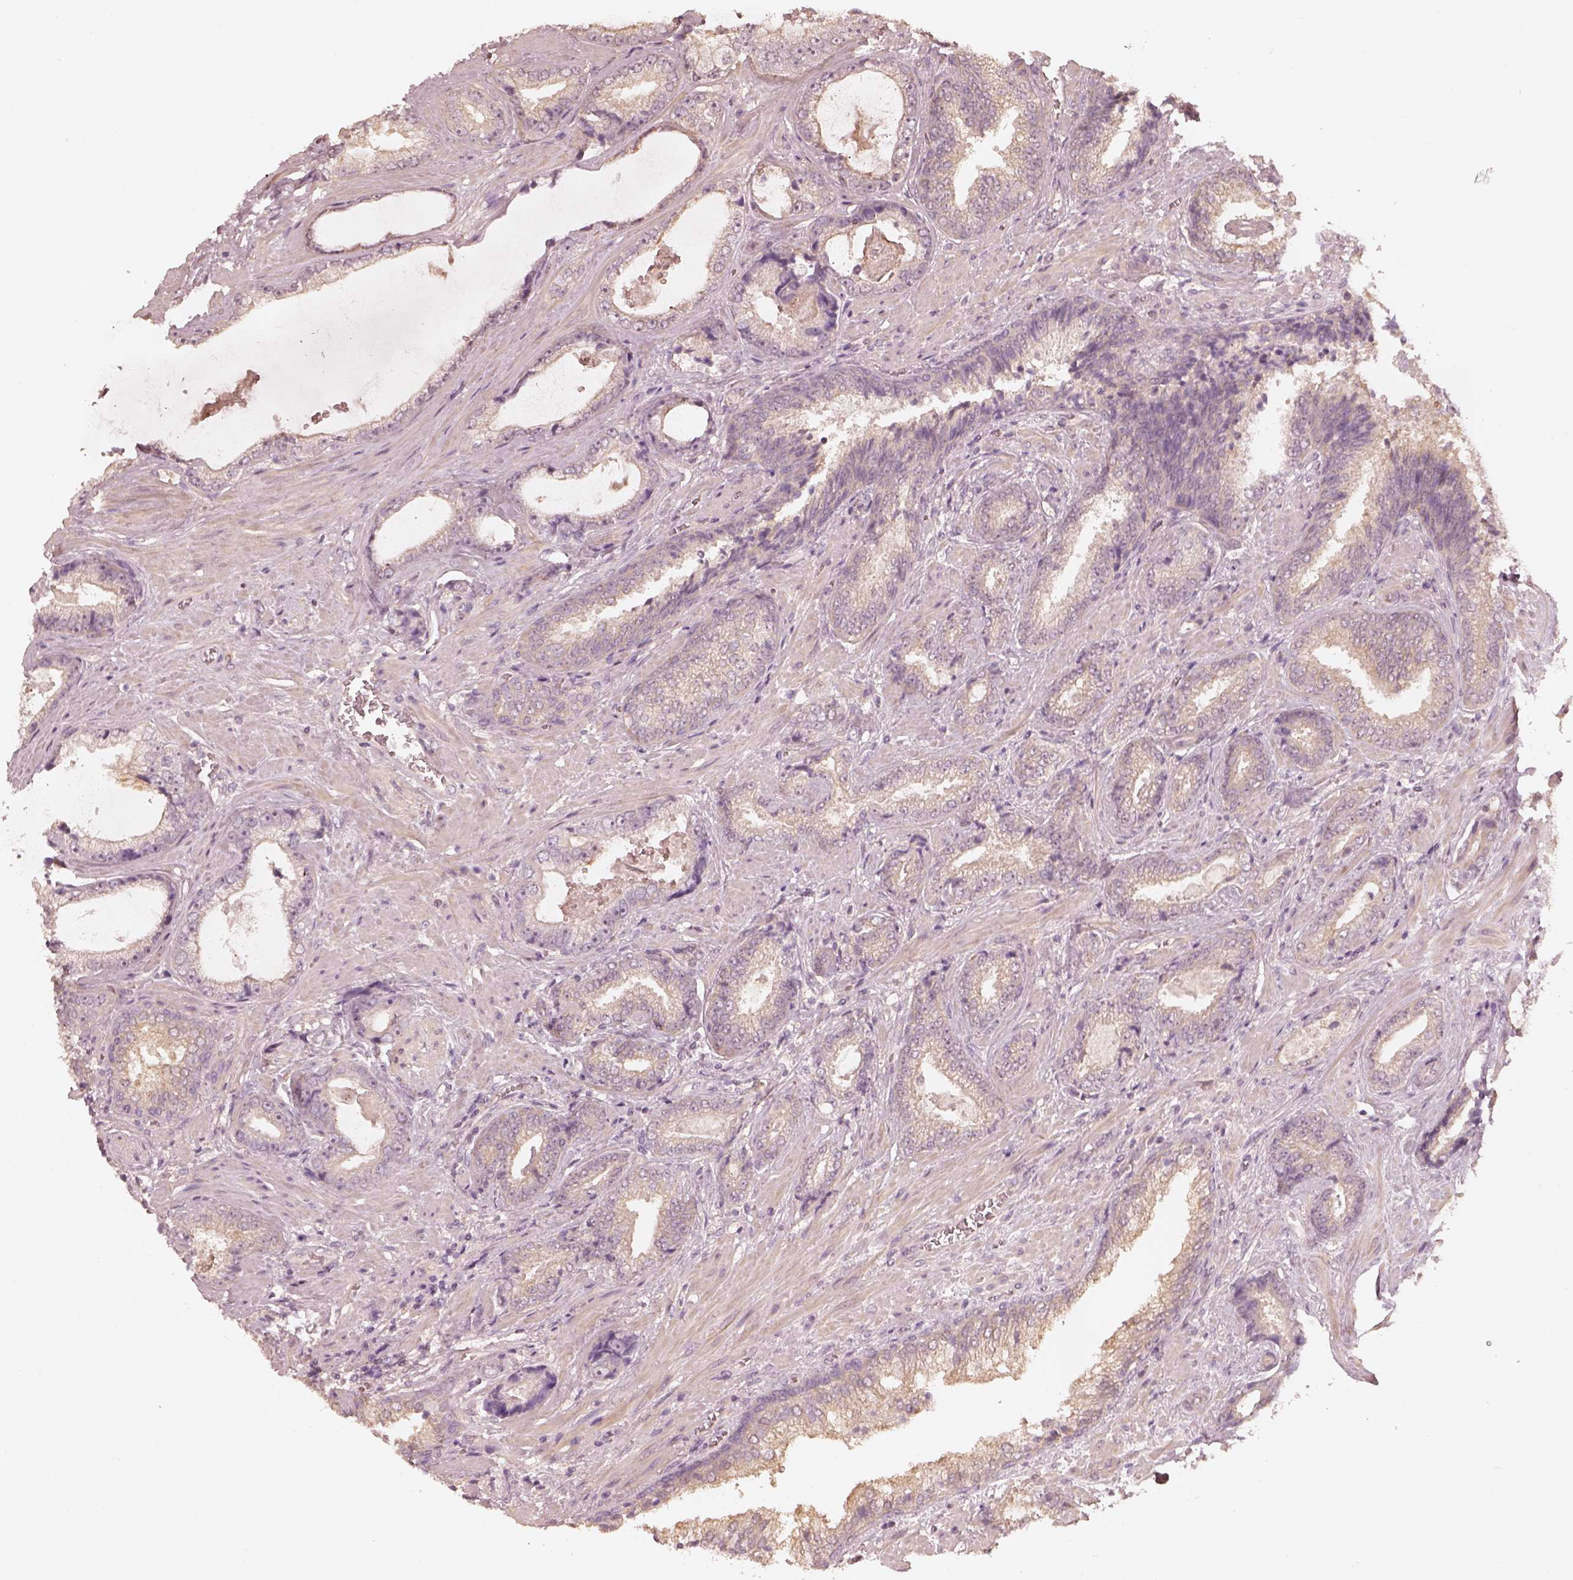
{"staining": {"intensity": "negative", "quantity": "none", "location": "none"}, "tissue": "prostate cancer", "cell_type": "Tumor cells", "image_type": "cancer", "snomed": [{"axis": "morphology", "description": "Adenocarcinoma, Low grade"}, {"axis": "topography", "description": "Prostate"}], "caption": "The immunohistochemistry micrograph has no significant expression in tumor cells of prostate cancer tissue. (Stains: DAB (3,3'-diaminobenzidine) immunohistochemistry with hematoxylin counter stain, Microscopy: brightfield microscopy at high magnification).", "gene": "KIF5C", "patient": {"sex": "male", "age": 61}}